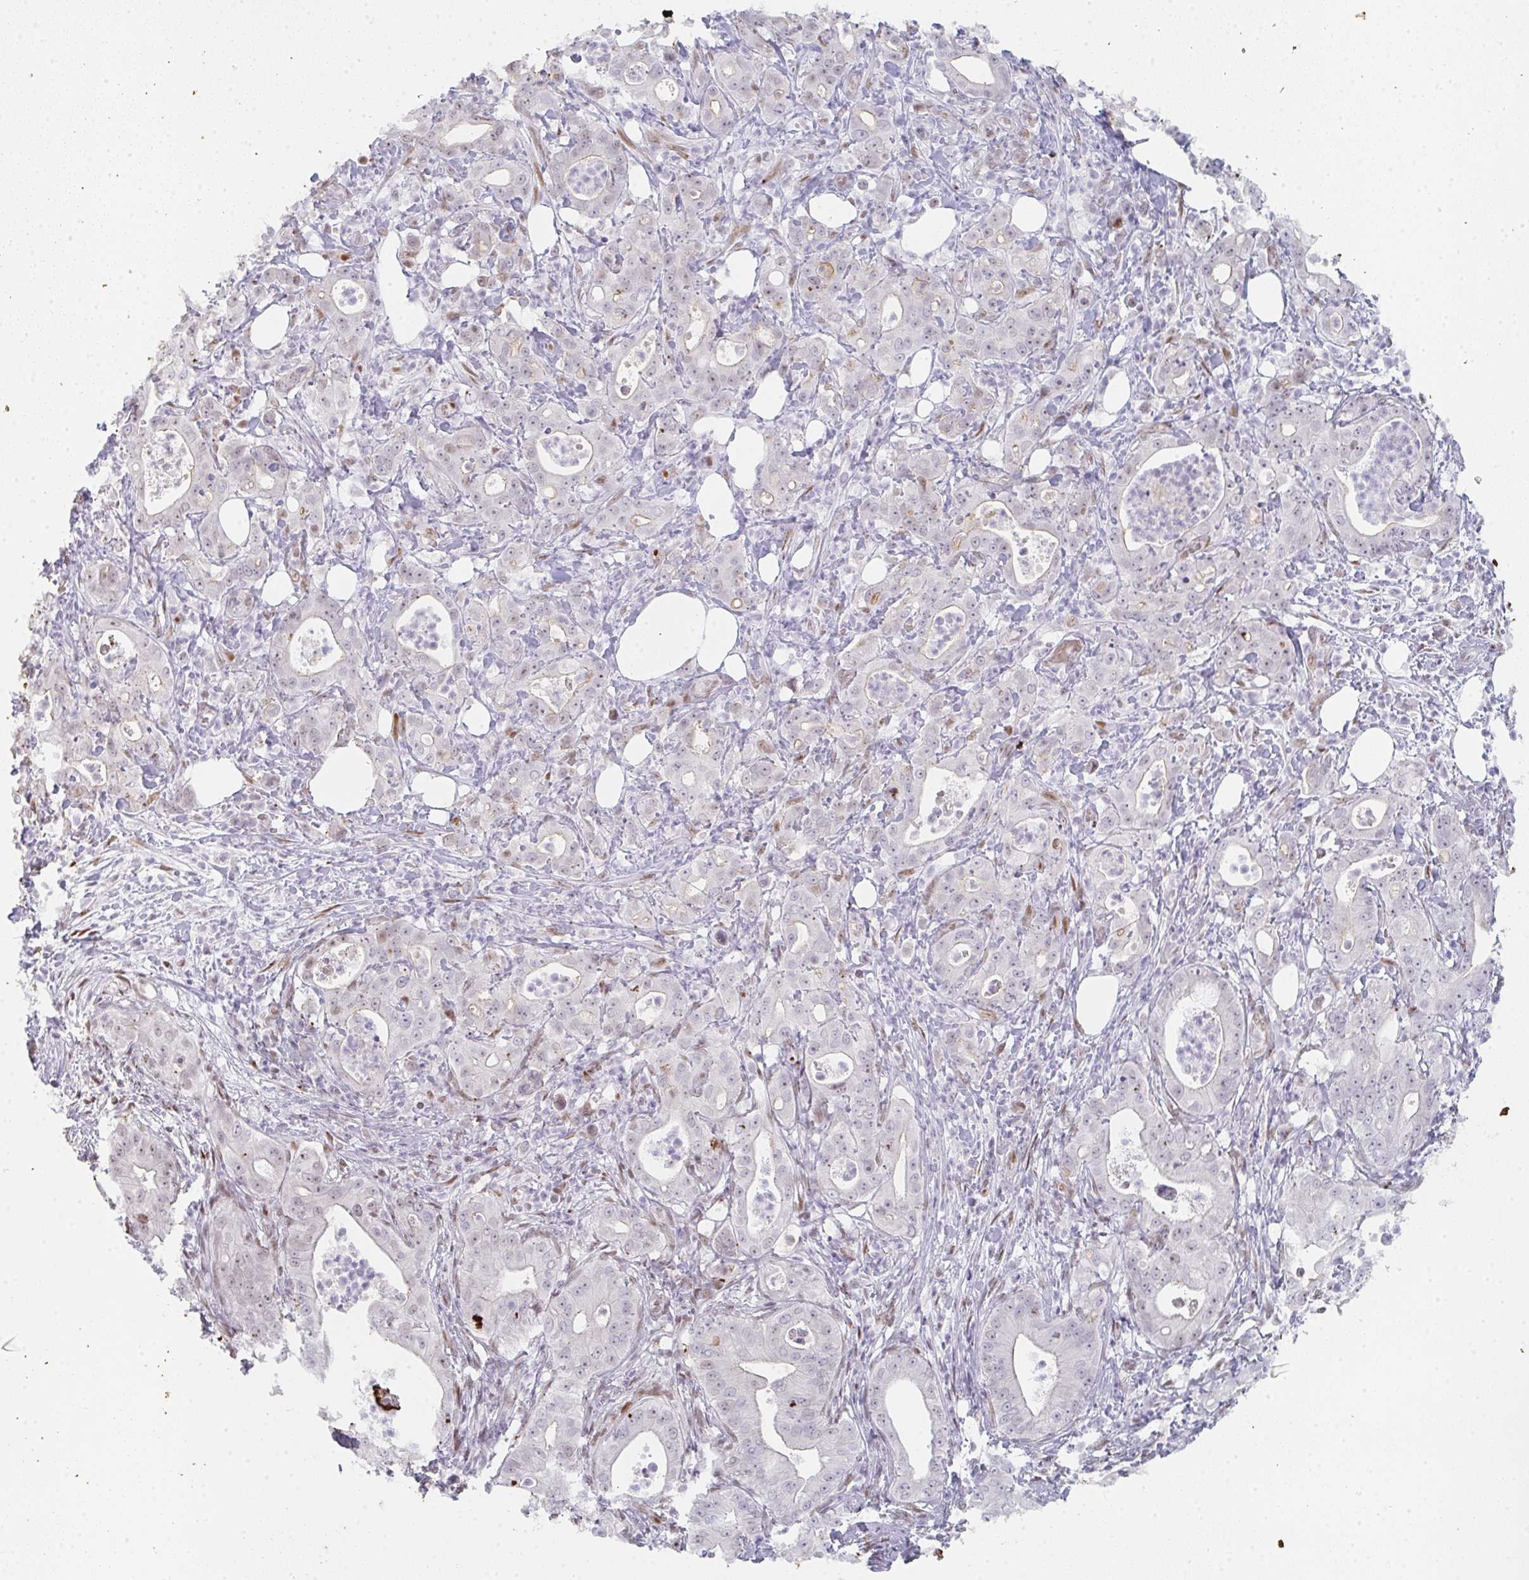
{"staining": {"intensity": "negative", "quantity": "none", "location": "none"}, "tissue": "pancreatic cancer", "cell_type": "Tumor cells", "image_type": "cancer", "snomed": [{"axis": "morphology", "description": "Adenocarcinoma, NOS"}, {"axis": "topography", "description": "Pancreas"}], "caption": "Immunohistochemistry photomicrograph of adenocarcinoma (pancreatic) stained for a protein (brown), which shows no staining in tumor cells.", "gene": "POU2AF2", "patient": {"sex": "male", "age": 71}}